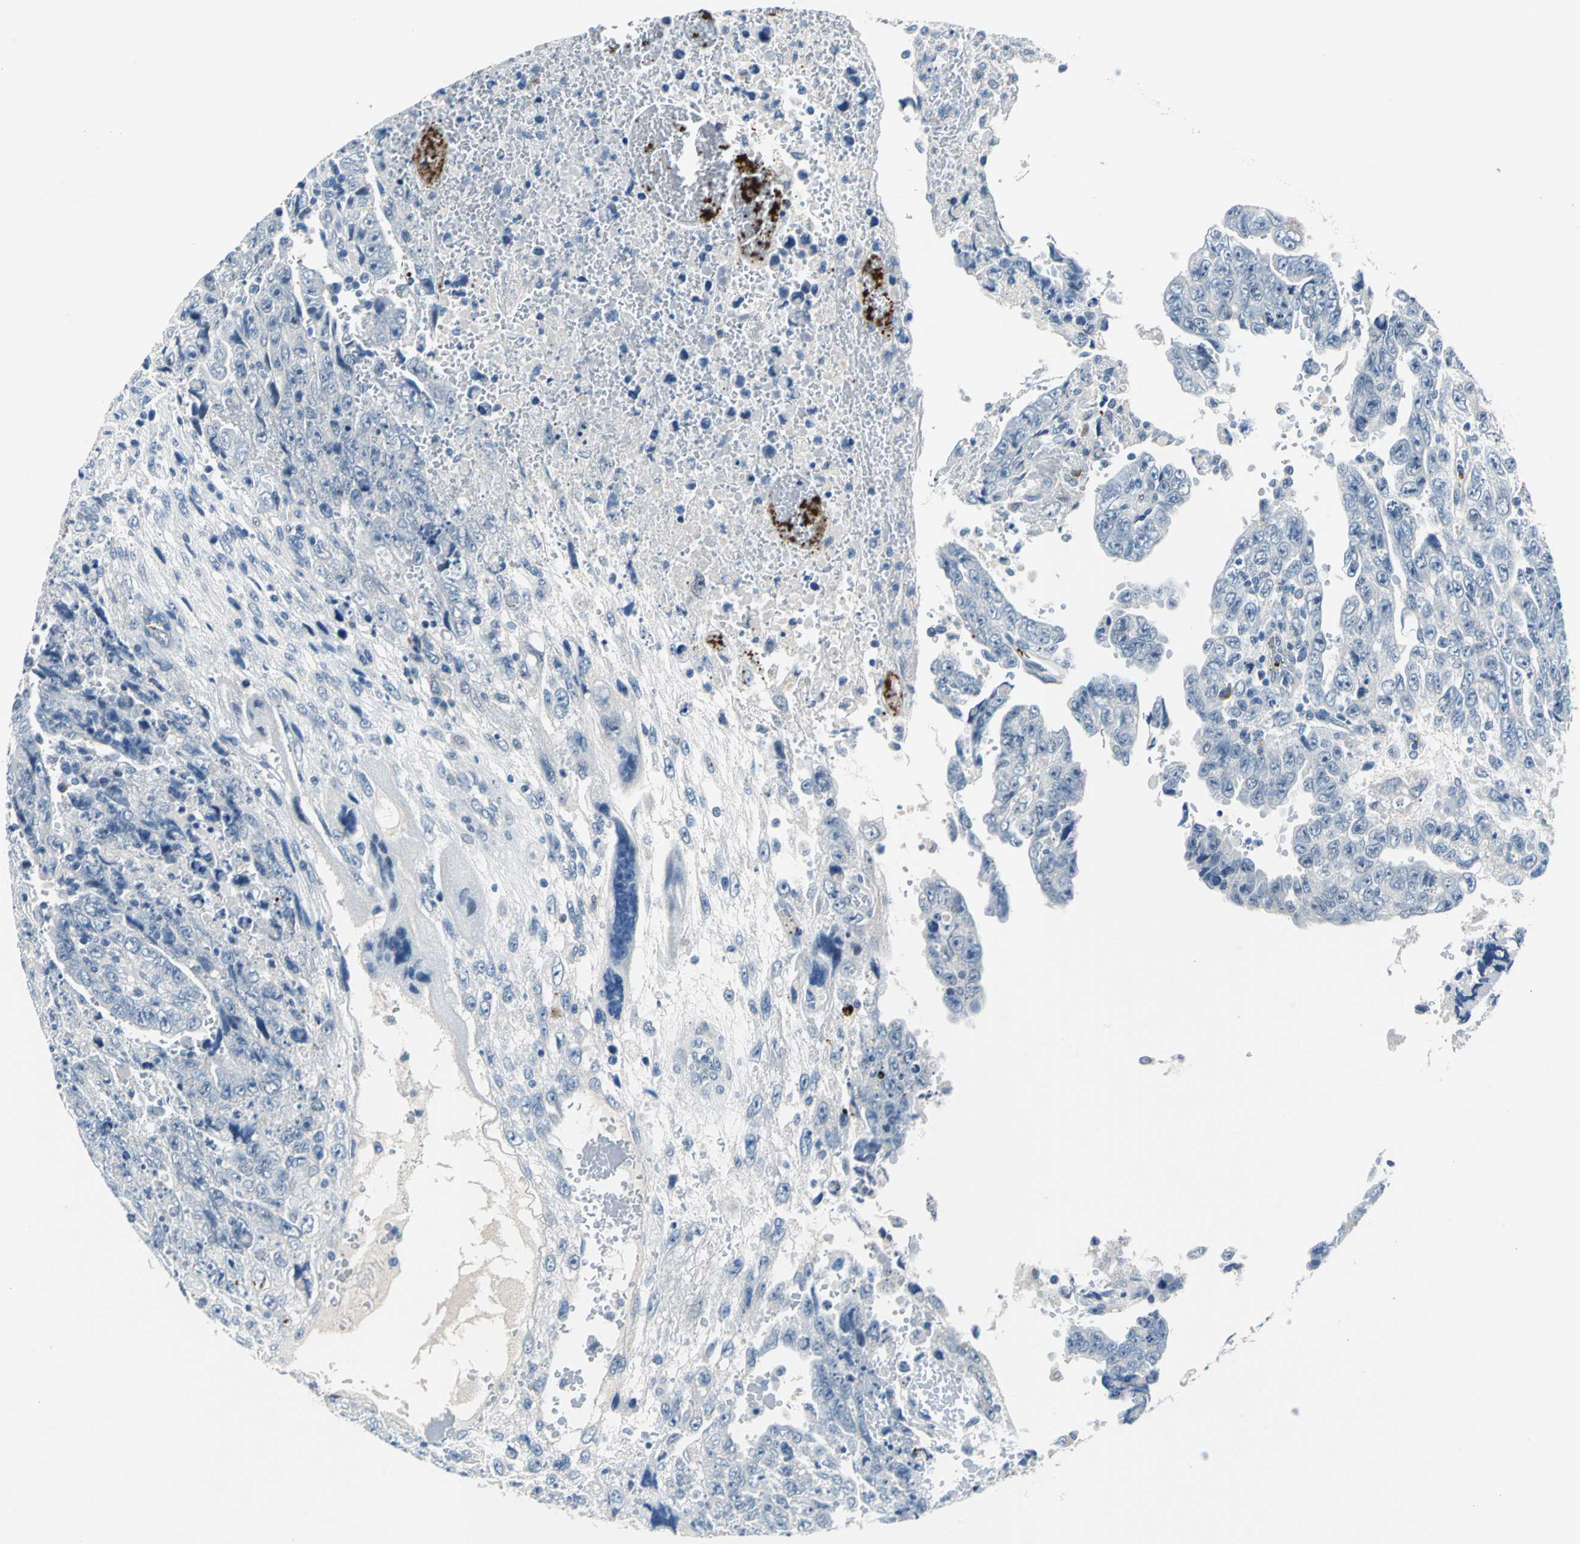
{"staining": {"intensity": "negative", "quantity": "none", "location": "none"}, "tissue": "testis cancer", "cell_type": "Tumor cells", "image_type": "cancer", "snomed": [{"axis": "morphology", "description": "Carcinoma, Embryonal, NOS"}, {"axis": "topography", "description": "Testis"}], "caption": "High magnification brightfield microscopy of testis embryonal carcinoma stained with DAB (3,3'-diaminobenzidine) (brown) and counterstained with hematoxylin (blue): tumor cells show no significant expression.", "gene": "SELP", "patient": {"sex": "male", "age": 28}}